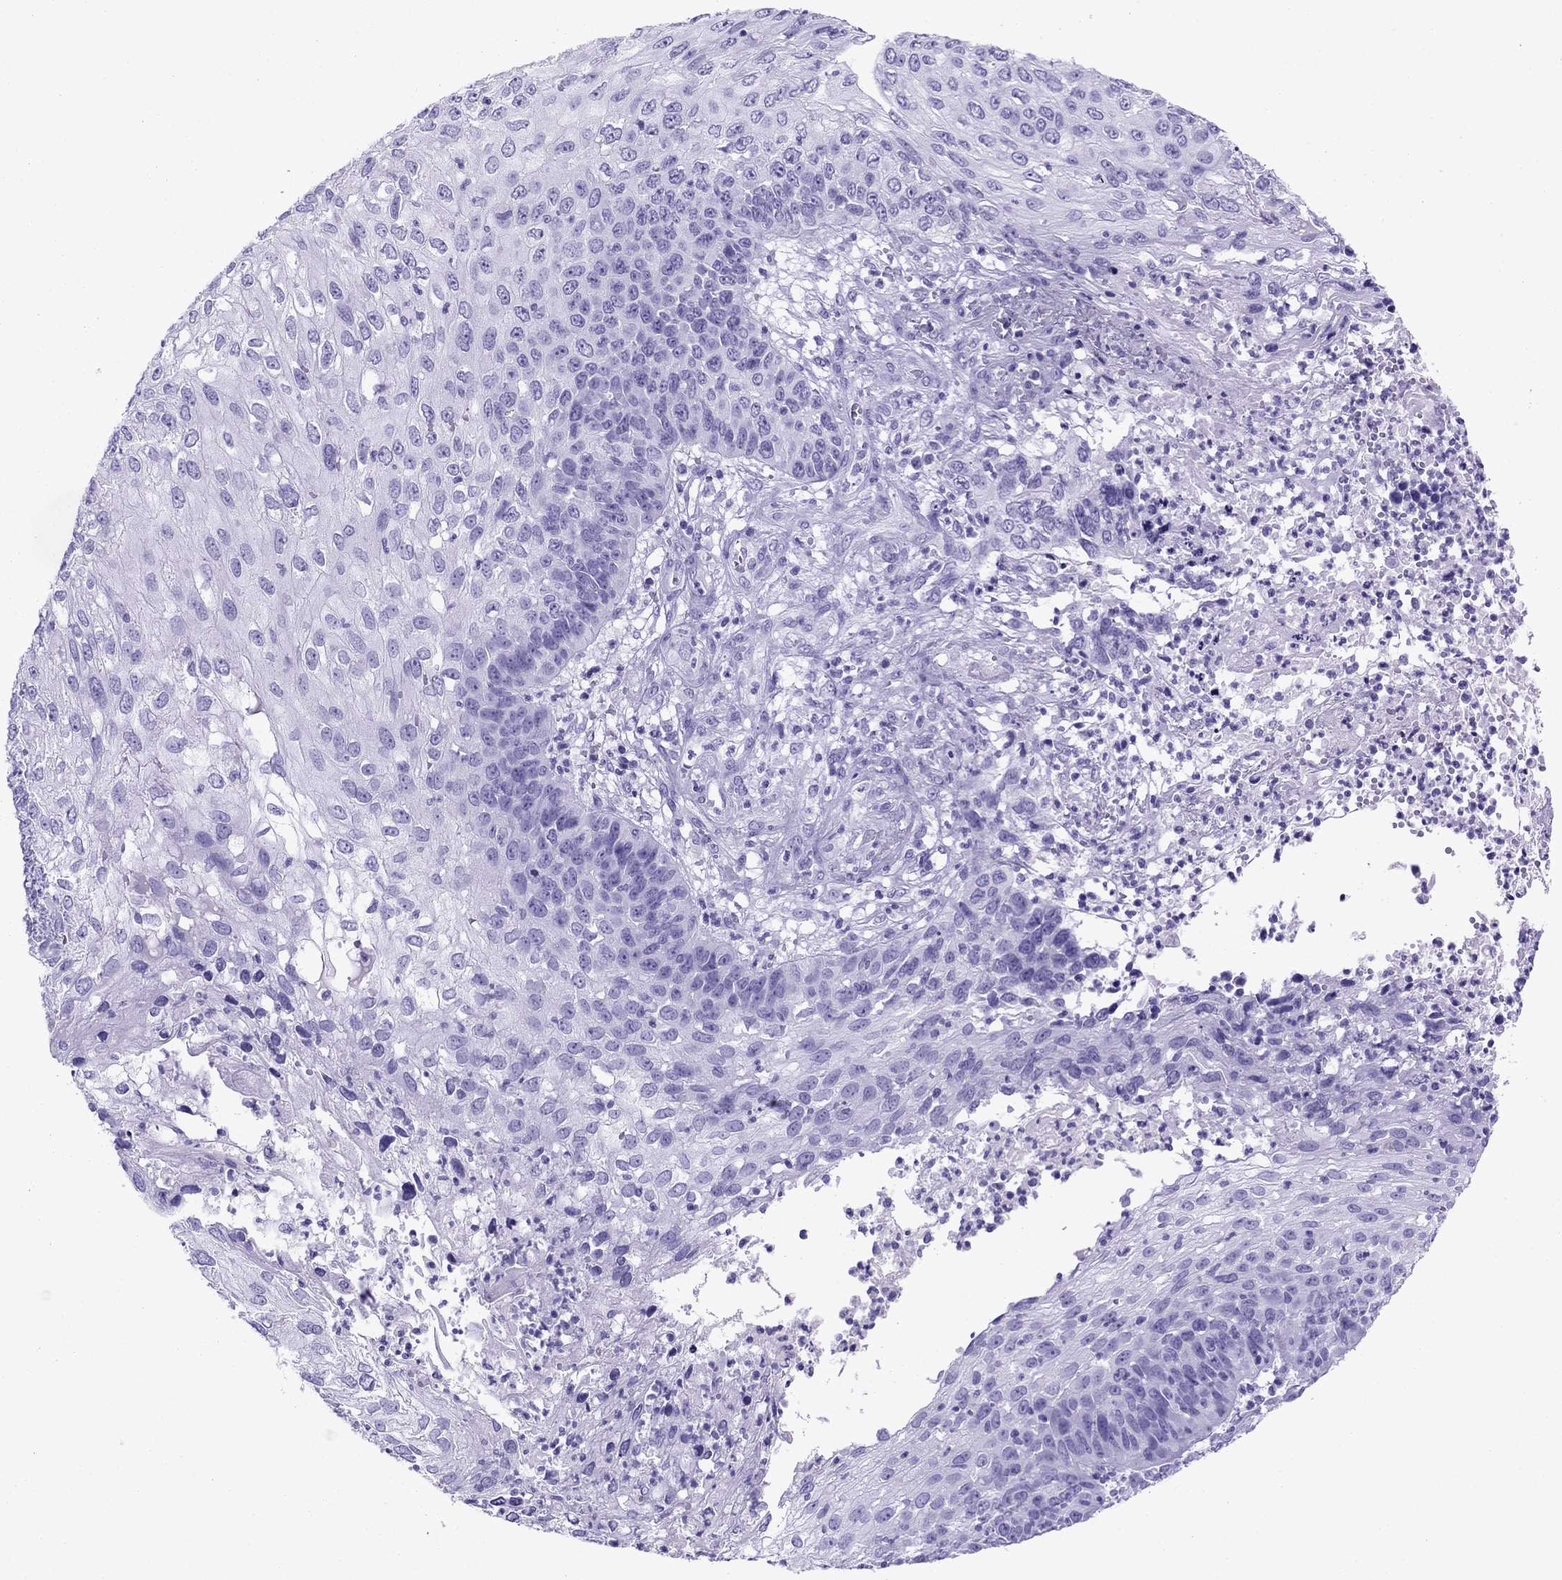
{"staining": {"intensity": "negative", "quantity": "none", "location": "none"}, "tissue": "skin cancer", "cell_type": "Tumor cells", "image_type": "cancer", "snomed": [{"axis": "morphology", "description": "Squamous cell carcinoma, NOS"}, {"axis": "topography", "description": "Skin"}], "caption": "The IHC histopathology image has no significant staining in tumor cells of skin cancer tissue.", "gene": "ATP4A", "patient": {"sex": "male", "age": 92}}